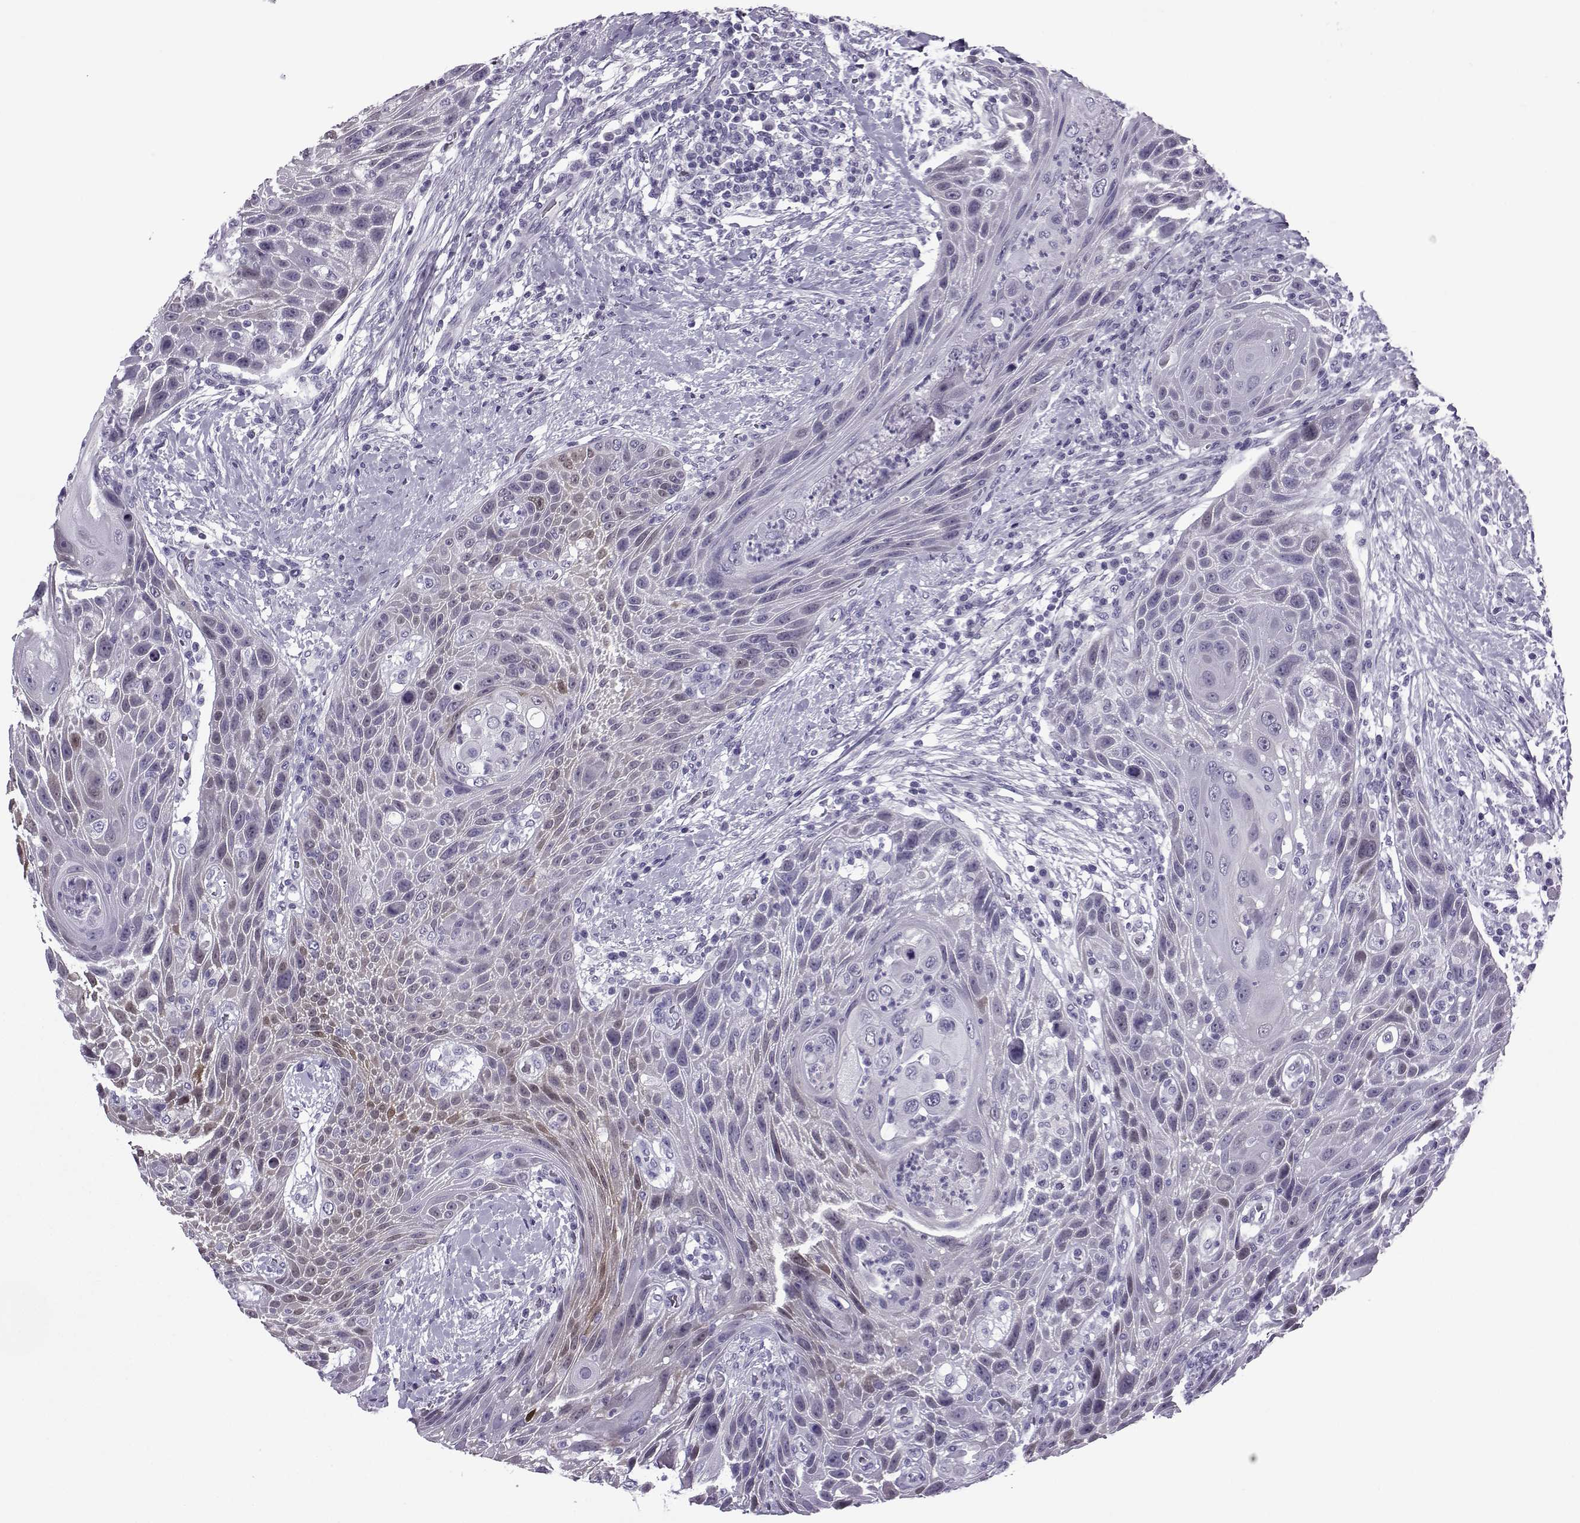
{"staining": {"intensity": "moderate", "quantity": "<25%", "location": "cytoplasmic/membranous"}, "tissue": "head and neck cancer", "cell_type": "Tumor cells", "image_type": "cancer", "snomed": [{"axis": "morphology", "description": "Squamous cell carcinoma, NOS"}, {"axis": "topography", "description": "Head-Neck"}], "caption": "Squamous cell carcinoma (head and neck) stained for a protein shows moderate cytoplasmic/membranous positivity in tumor cells.", "gene": "OIP5", "patient": {"sex": "male", "age": 69}}